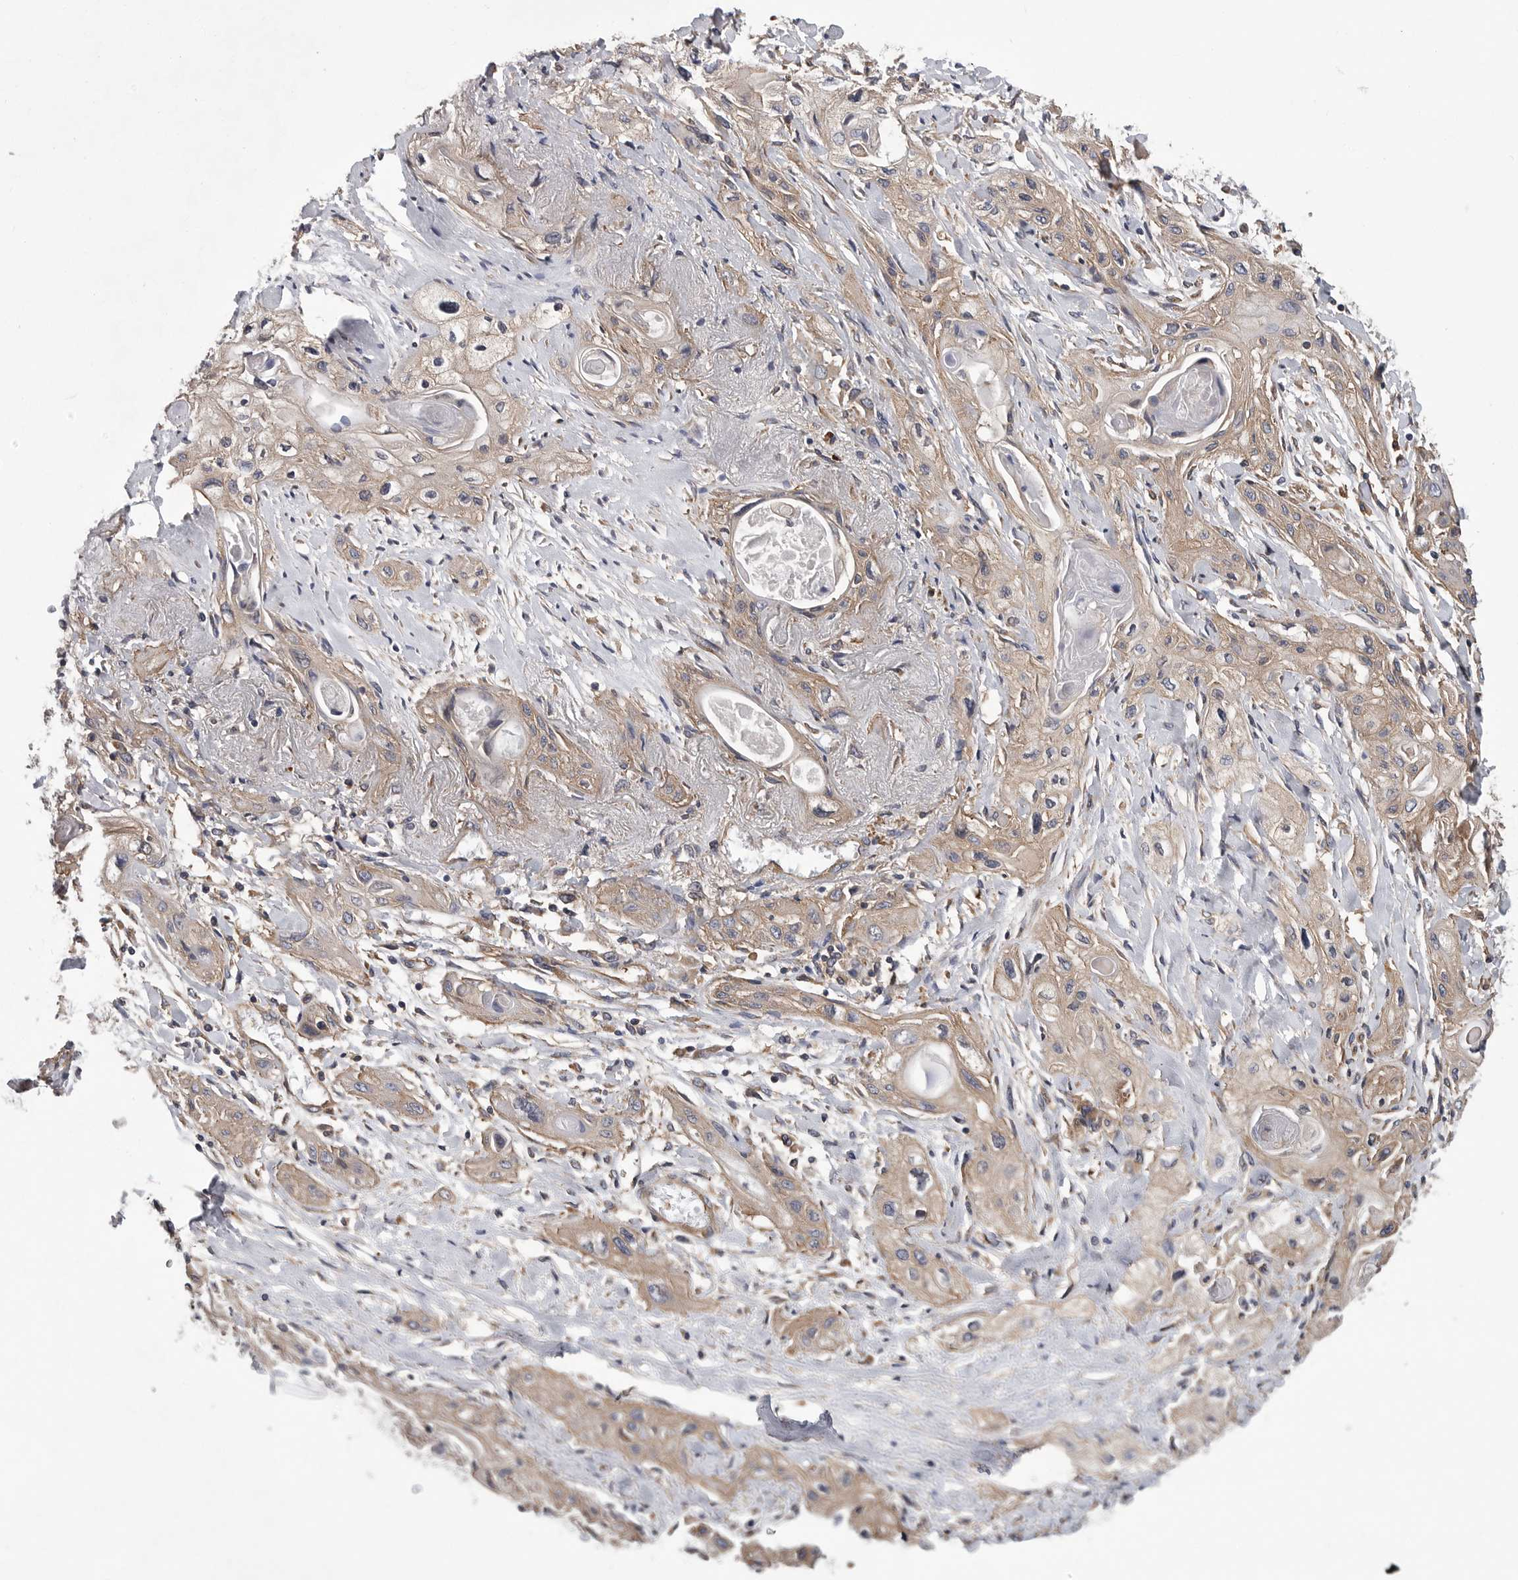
{"staining": {"intensity": "weak", "quantity": "<25%", "location": "cytoplasmic/membranous"}, "tissue": "lung cancer", "cell_type": "Tumor cells", "image_type": "cancer", "snomed": [{"axis": "morphology", "description": "Squamous cell carcinoma, NOS"}, {"axis": "topography", "description": "Lung"}], "caption": "IHC of squamous cell carcinoma (lung) reveals no positivity in tumor cells. (DAB immunohistochemistry (IHC) with hematoxylin counter stain).", "gene": "OXR1", "patient": {"sex": "female", "age": 47}}